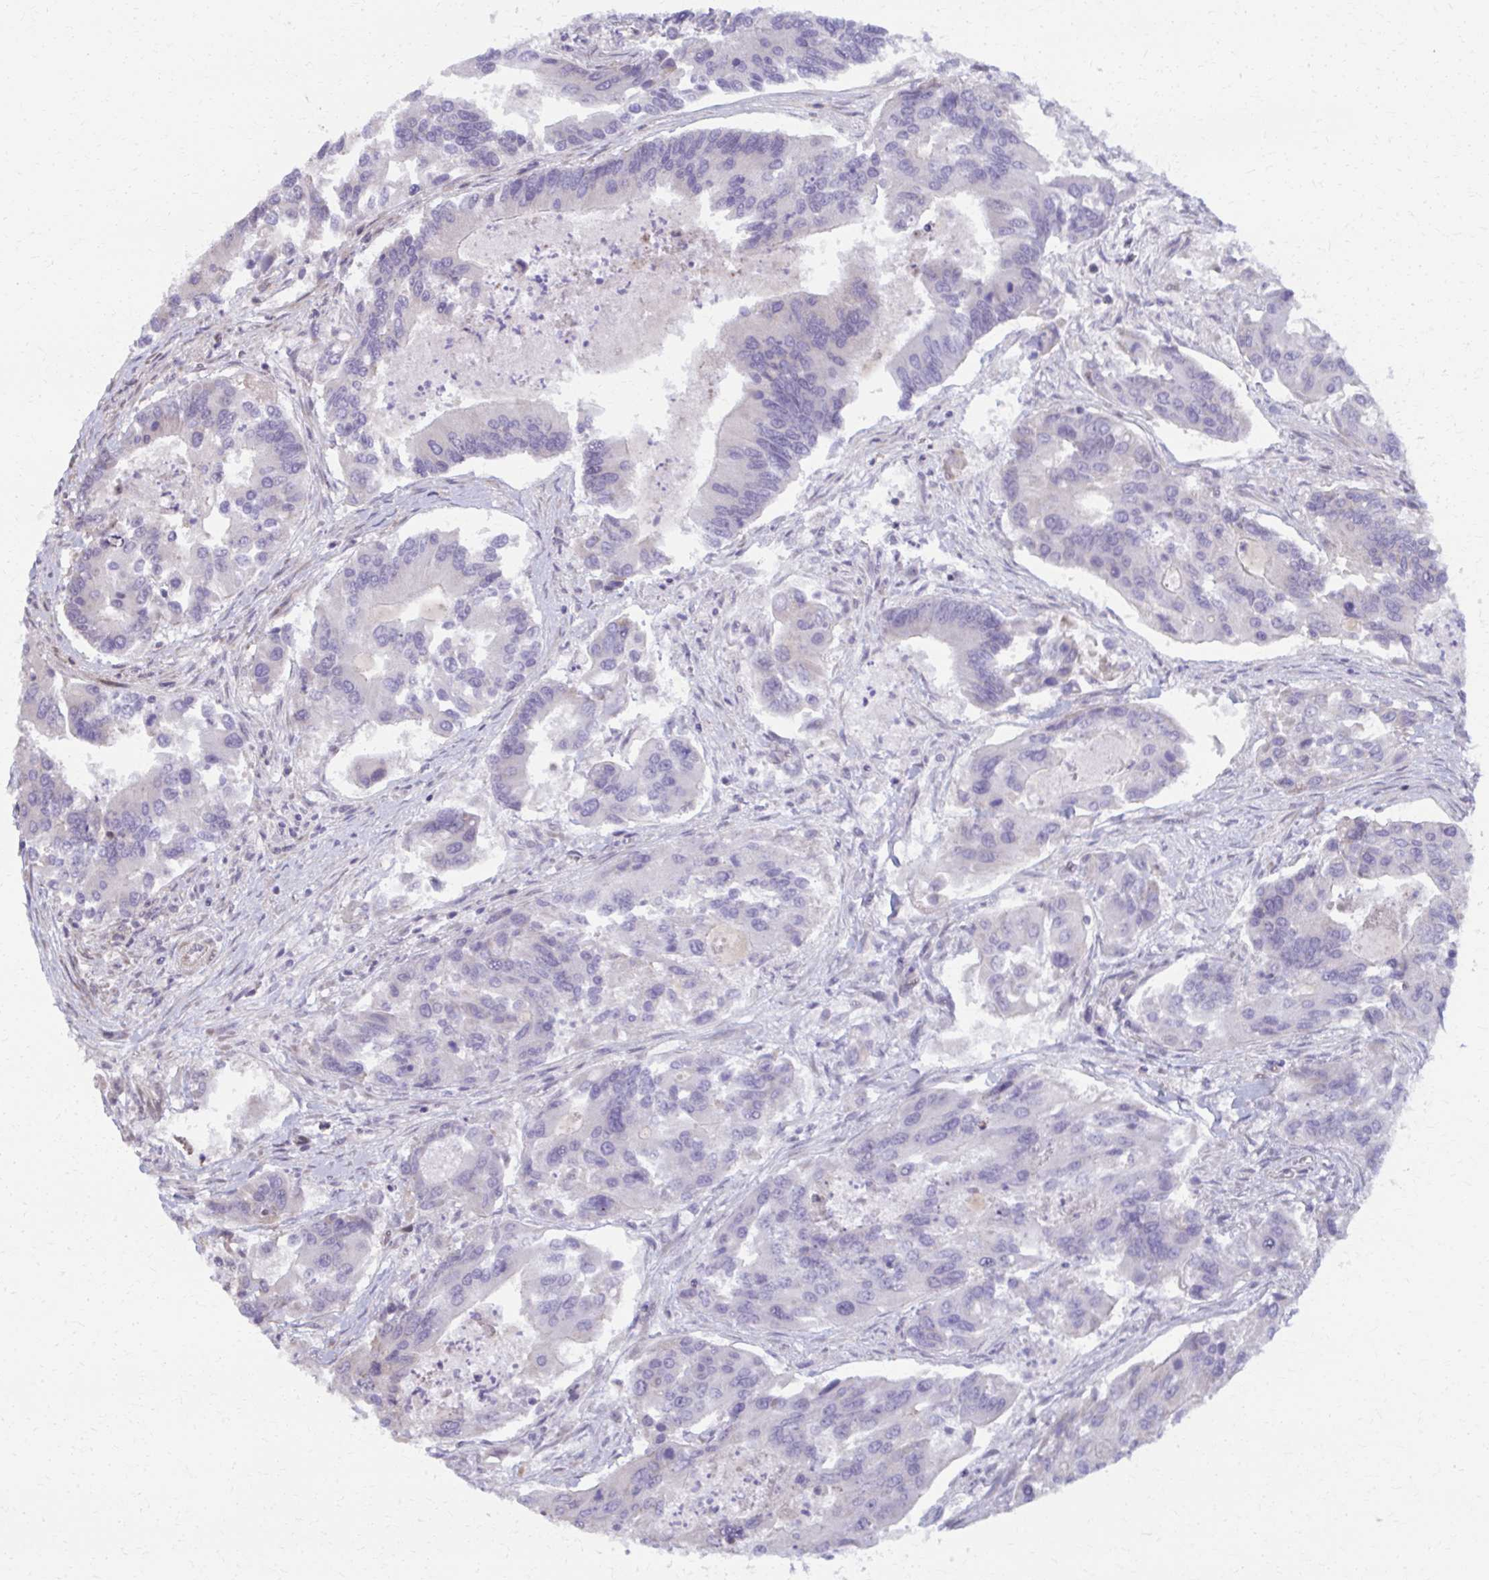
{"staining": {"intensity": "negative", "quantity": "none", "location": "none"}, "tissue": "colorectal cancer", "cell_type": "Tumor cells", "image_type": "cancer", "snomed": [{"axis": "morphology", "description": "Adenocarcinoma, NOS"}, {"axis": "topography", "description": "Colon"}], "caption": "The histopathology image reveals no staining of tumor cells in colorectal cancer. (DAB (3,3'-diaminobenzidine) immunohistochemistry with hematoxylin counter stain).", "gene": "MAF1", "patient": {"sex": "female", "age": 67}}